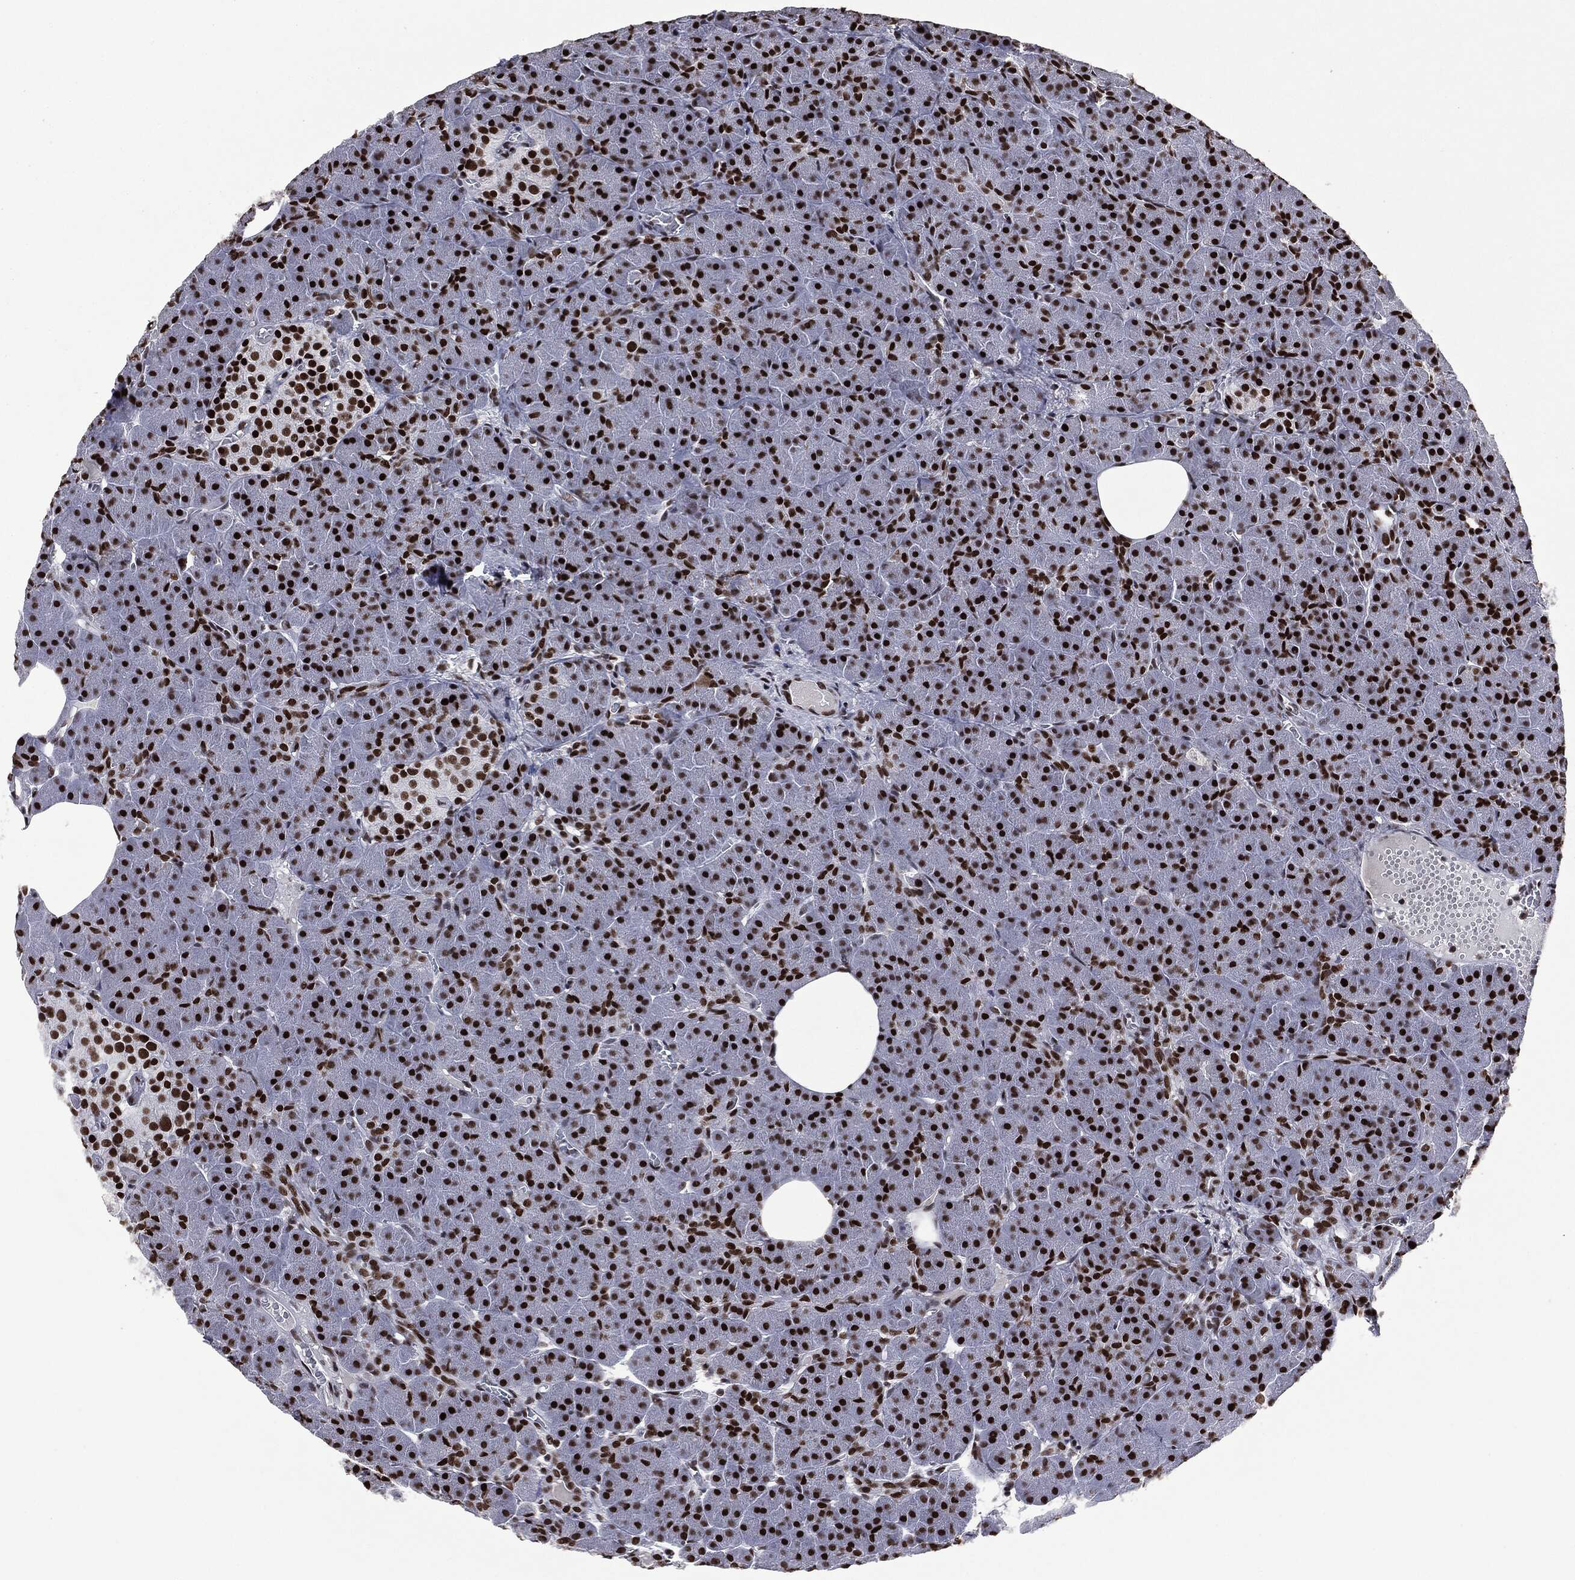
{"staining": {"intensity": "strong", "quantity": ">75%", "location": "nuclear"}, "tissue": "pancreas", "cell_type": "Exocrine glandular cells", "image_type": "normal", "snomed": [{"axis": "morphology", "description": "Normal tissue, NOS"}, {"axis": "topography", "description": "Pancreas"}], "caption": "Brown immunohistochemical staining in normal human pancreas reveals strong nuclear staining in approximately >75% of exocrine glandular cells. (DAB IHC, brown staining for protein, blue staining for nuclei).", "gene": "MSH2", "patient": {"sex": "male", "age": 61}}